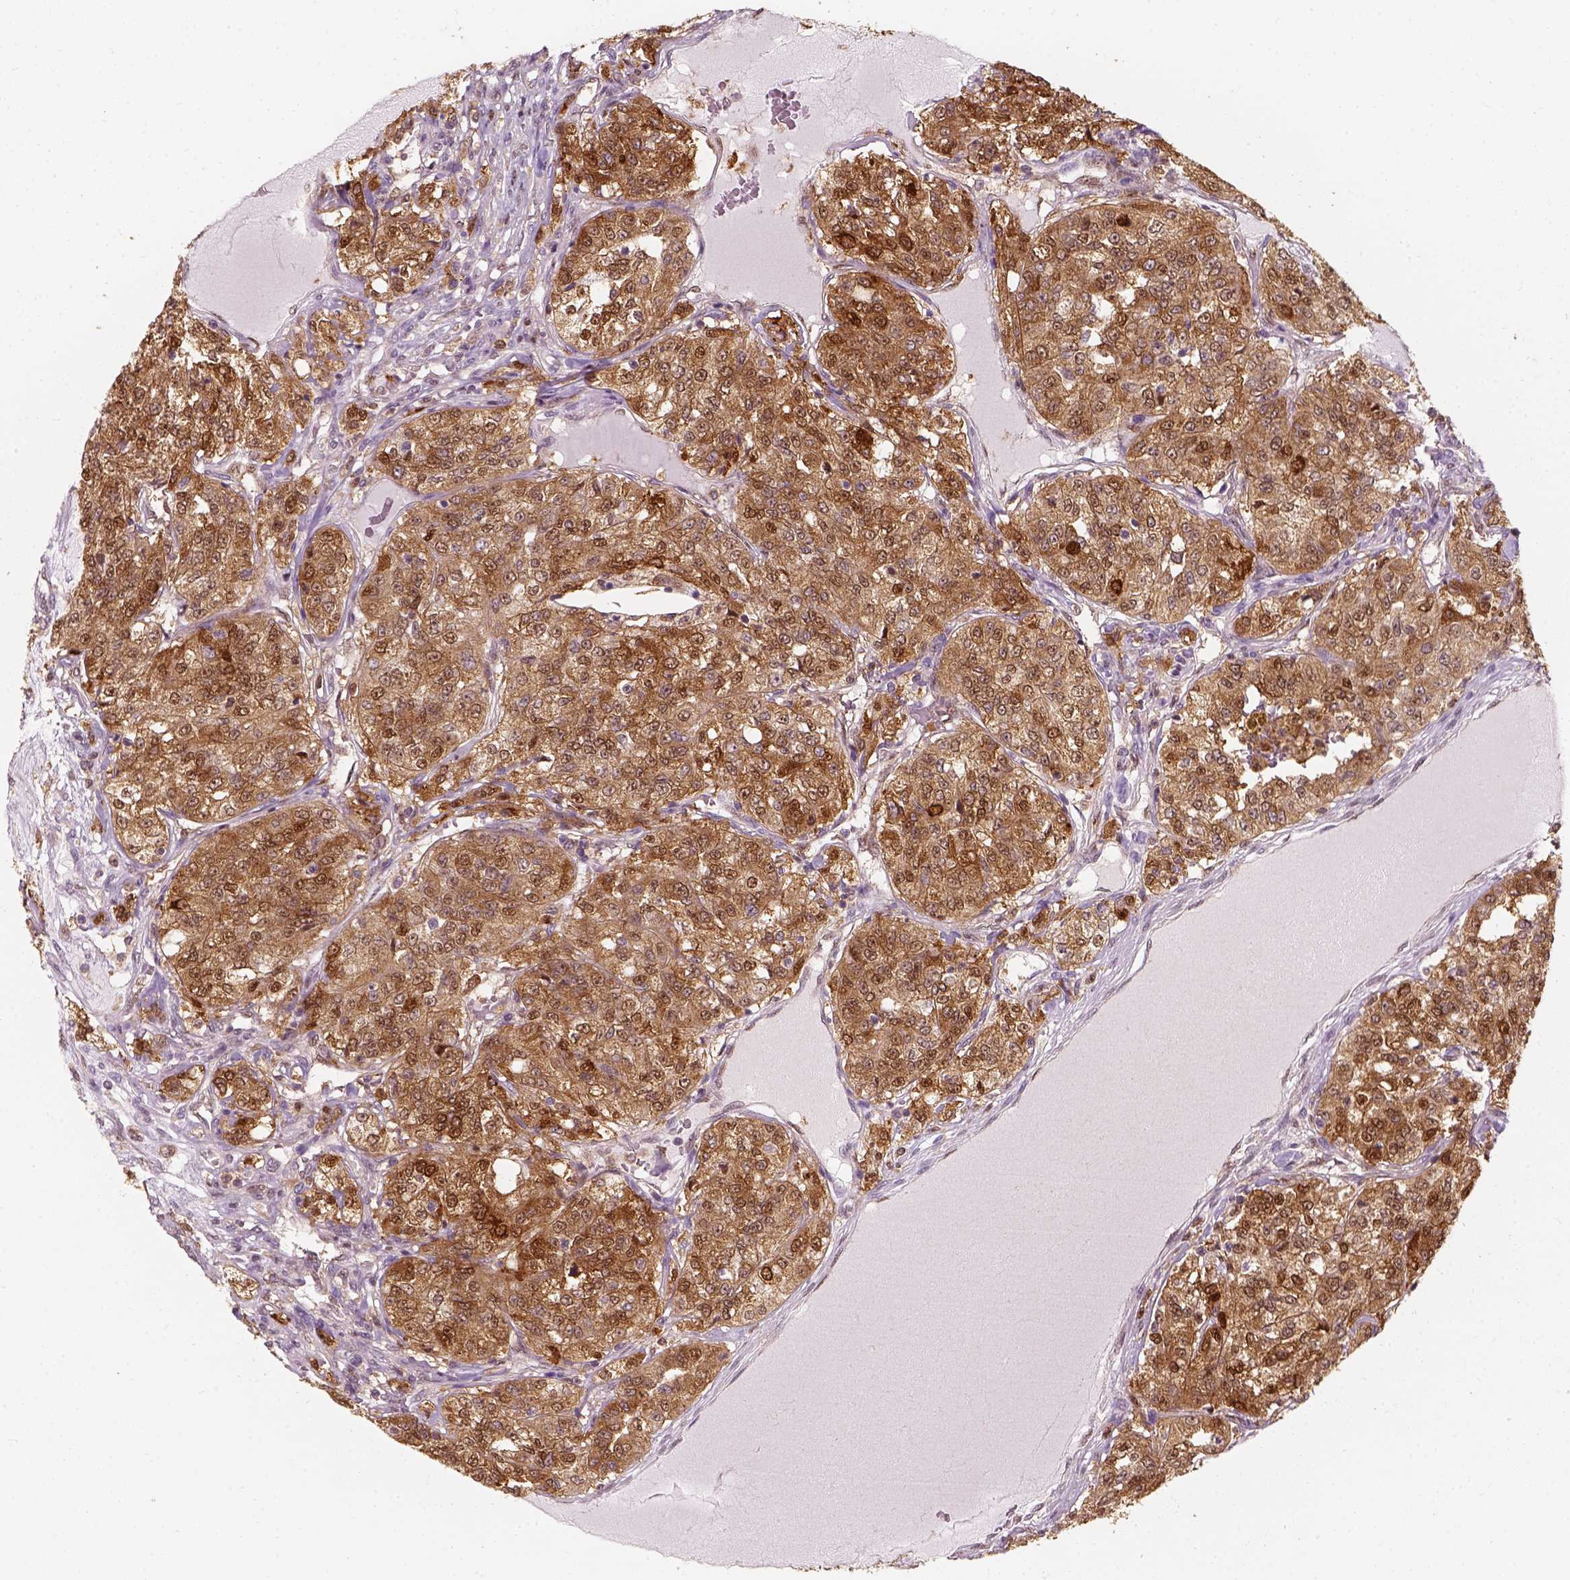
{"staining": {"intensity": "moderate", "quantity": ">75%", "location": "cytoplasmic/membranous,nuclear"}, "tissue": "renal cancer", "cell_type": "Tumor cells", "image_type": "cancer", "snomed": [{"axis": "morphology", "description": "Adenocarcinoma, NOS"}, {"axis": "topography", "description": "Kidney"}], "caption": "Protein expression by immunohistochemistry exhibits moderate cytoplasmic/membranous and nuclear expression in approximately >75% of tumor cells in renal cancer.", "gene": "SQSTM1", "patient": {"sex": "female", "age": 63}}